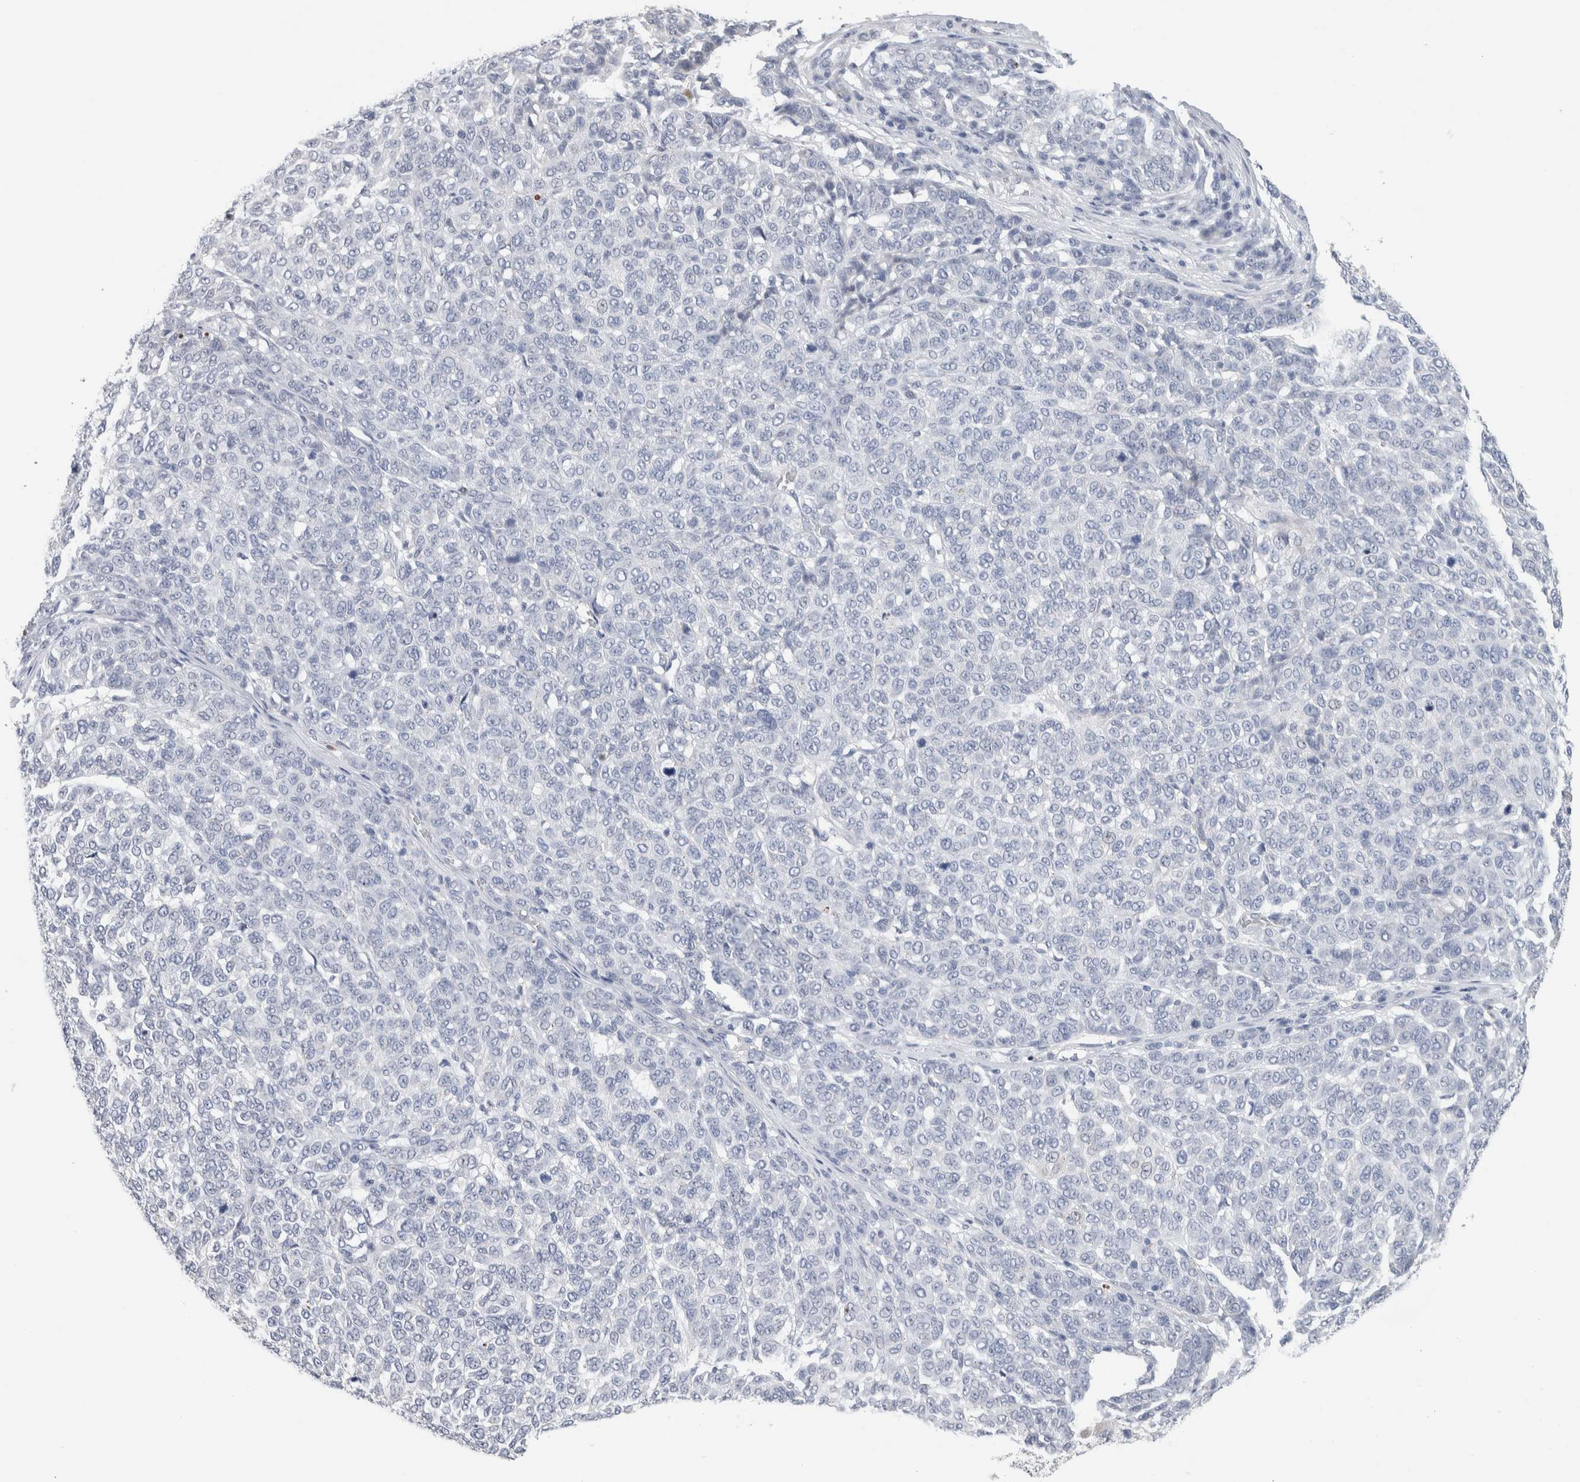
{"staining": {"intensity": "negative", "quantity": "none", "location": "none"}, "tissue": "melanoma", "cell_type": "Tumor cells", "image_type": "cancer", "snomed": [{"axis": "morphology", "description": "Malignant melanoma, NOS"}, {"axis": "topography", "description": "Skin"}], "caption": "Malignant melanoma stained for a protein using IHC shows no staining tumor cells.", "gene": "SCN2A", "patient": {"sex": "male", "age": 59}}